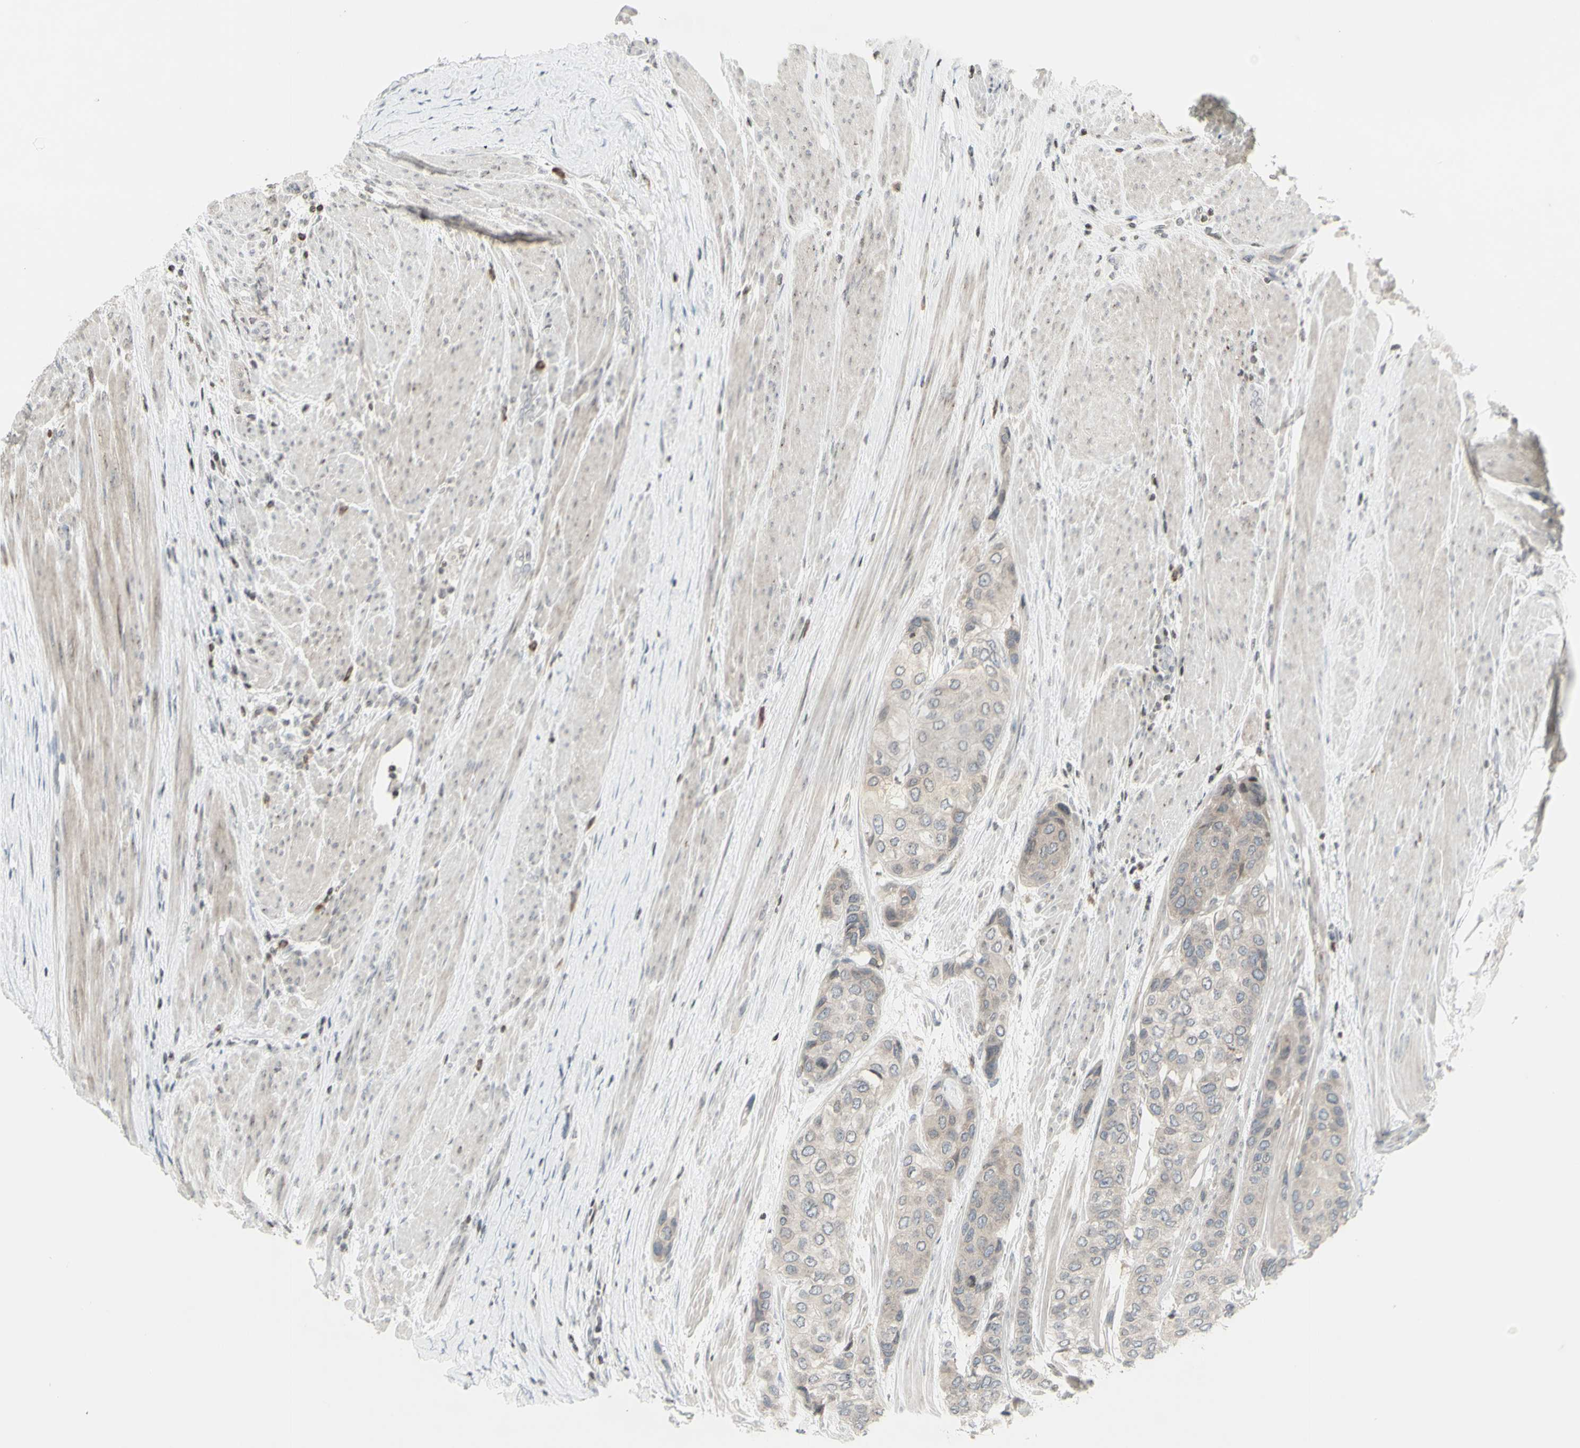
{"staining": {"intensity": "negative", "quantity": "none", "location": "none"}, "tissue": "urothelial cancer", "cell_type": "Tumor cells", "image_type": "cancer", "snomed": [{"axis": "morphology", "description": "Urothelial carcinoma, High grade"}, {"axis": "topography", "description": "Urinary bladder"}], "caption": "Photomicrograph shows no significant protein staining in tumor cells of urothelial cancer.", "gene": "MUC5AC", "patient": {"sex": "female", "age": 56}}